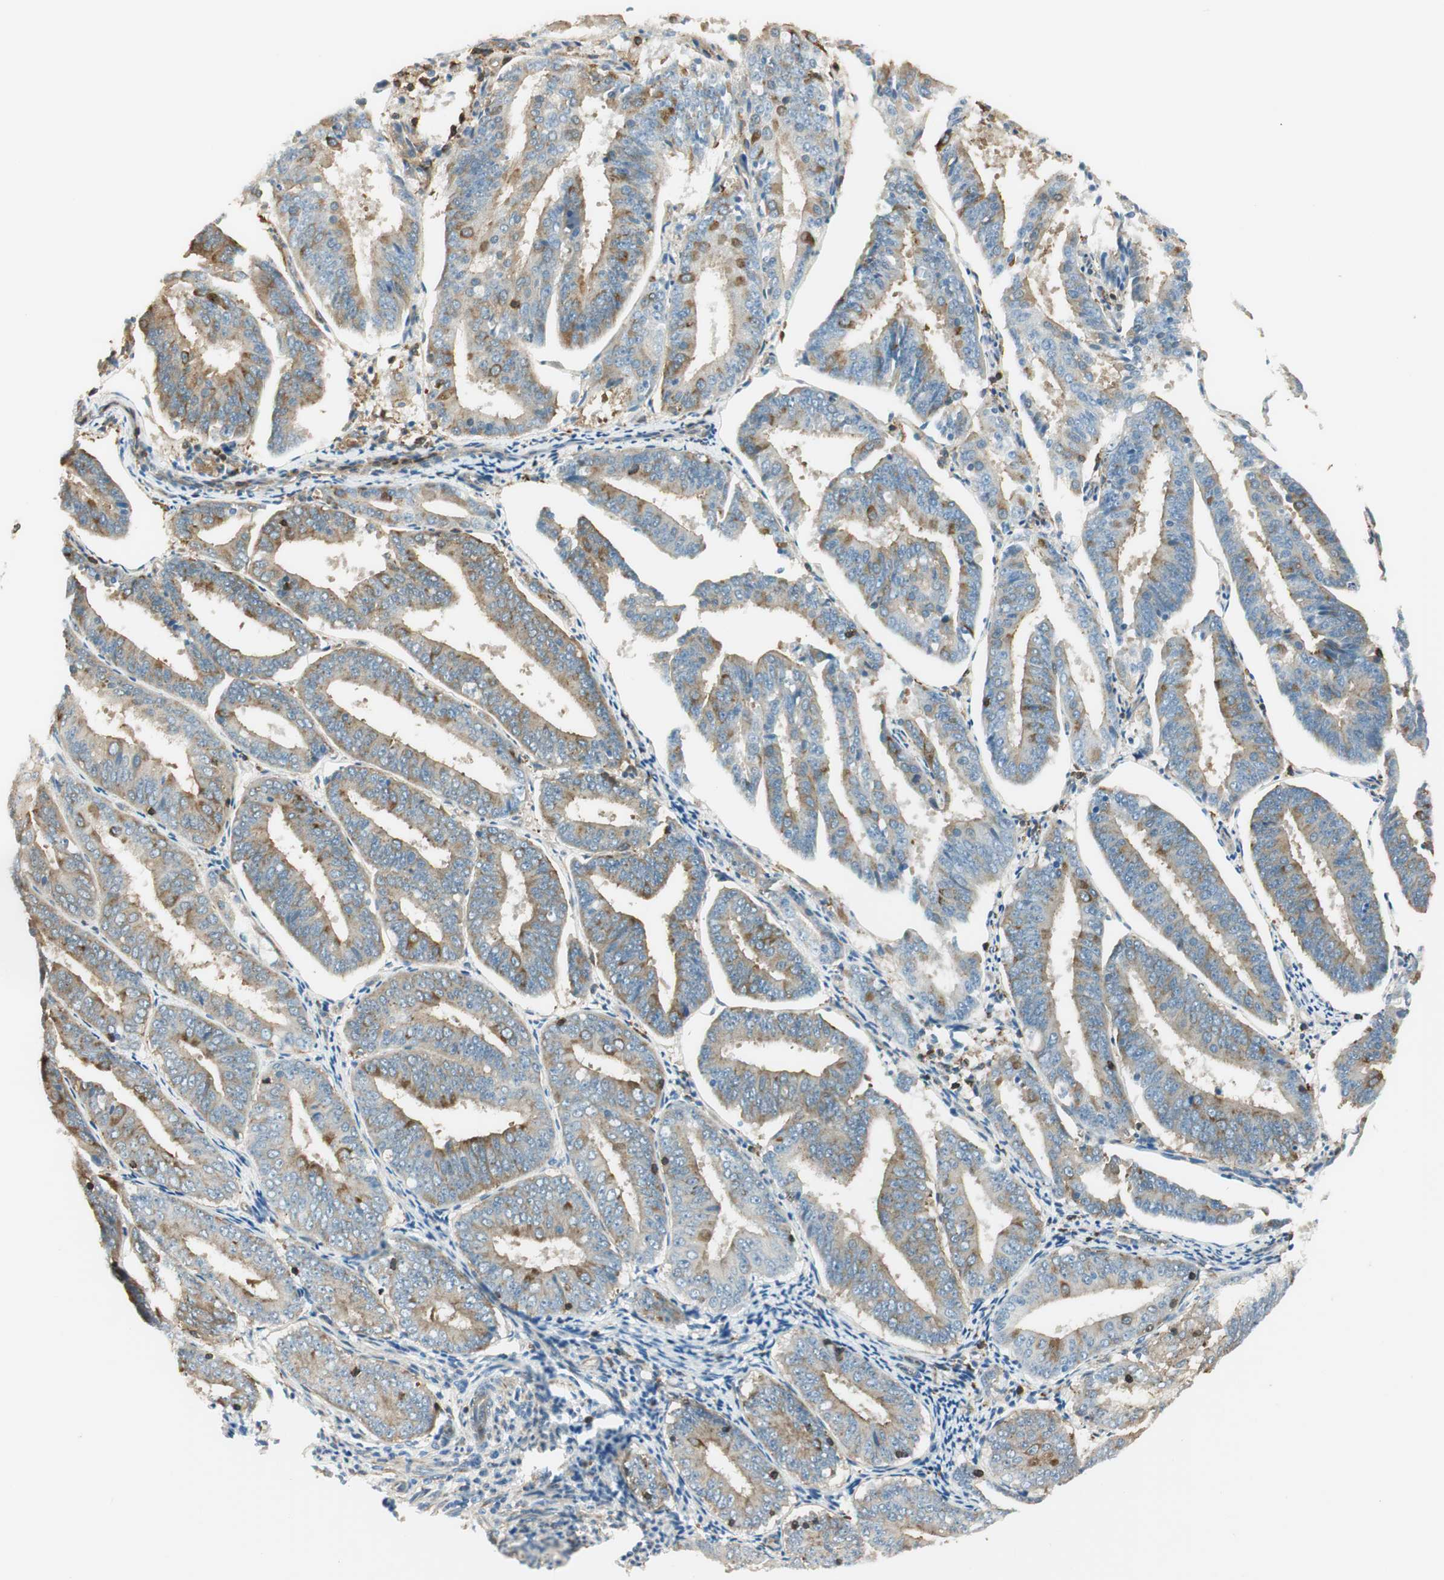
{"staining": {"intensity": "moderate", "quantity": "25%-75%", "location": "cytoplasmic/membranous"}, "tissue": "endometrial cancer", "cell_type": "Tumor cells", "image_type": "cancer", "snomed": [{"axis": "morphology", "description": "Adenocarcinoma, NOS"}, {"axis": "topography", "description": "Endometrium"}], "caption": "A micrograph showing moderate cytoplasmic/membranous staining in approximately 25%-75% of tumor cells in endometrial cancer, as visualized by brown immunohistochemical staining.", "gene": "PI4K2B", "patient": {"sex": "female", "age": 63}}